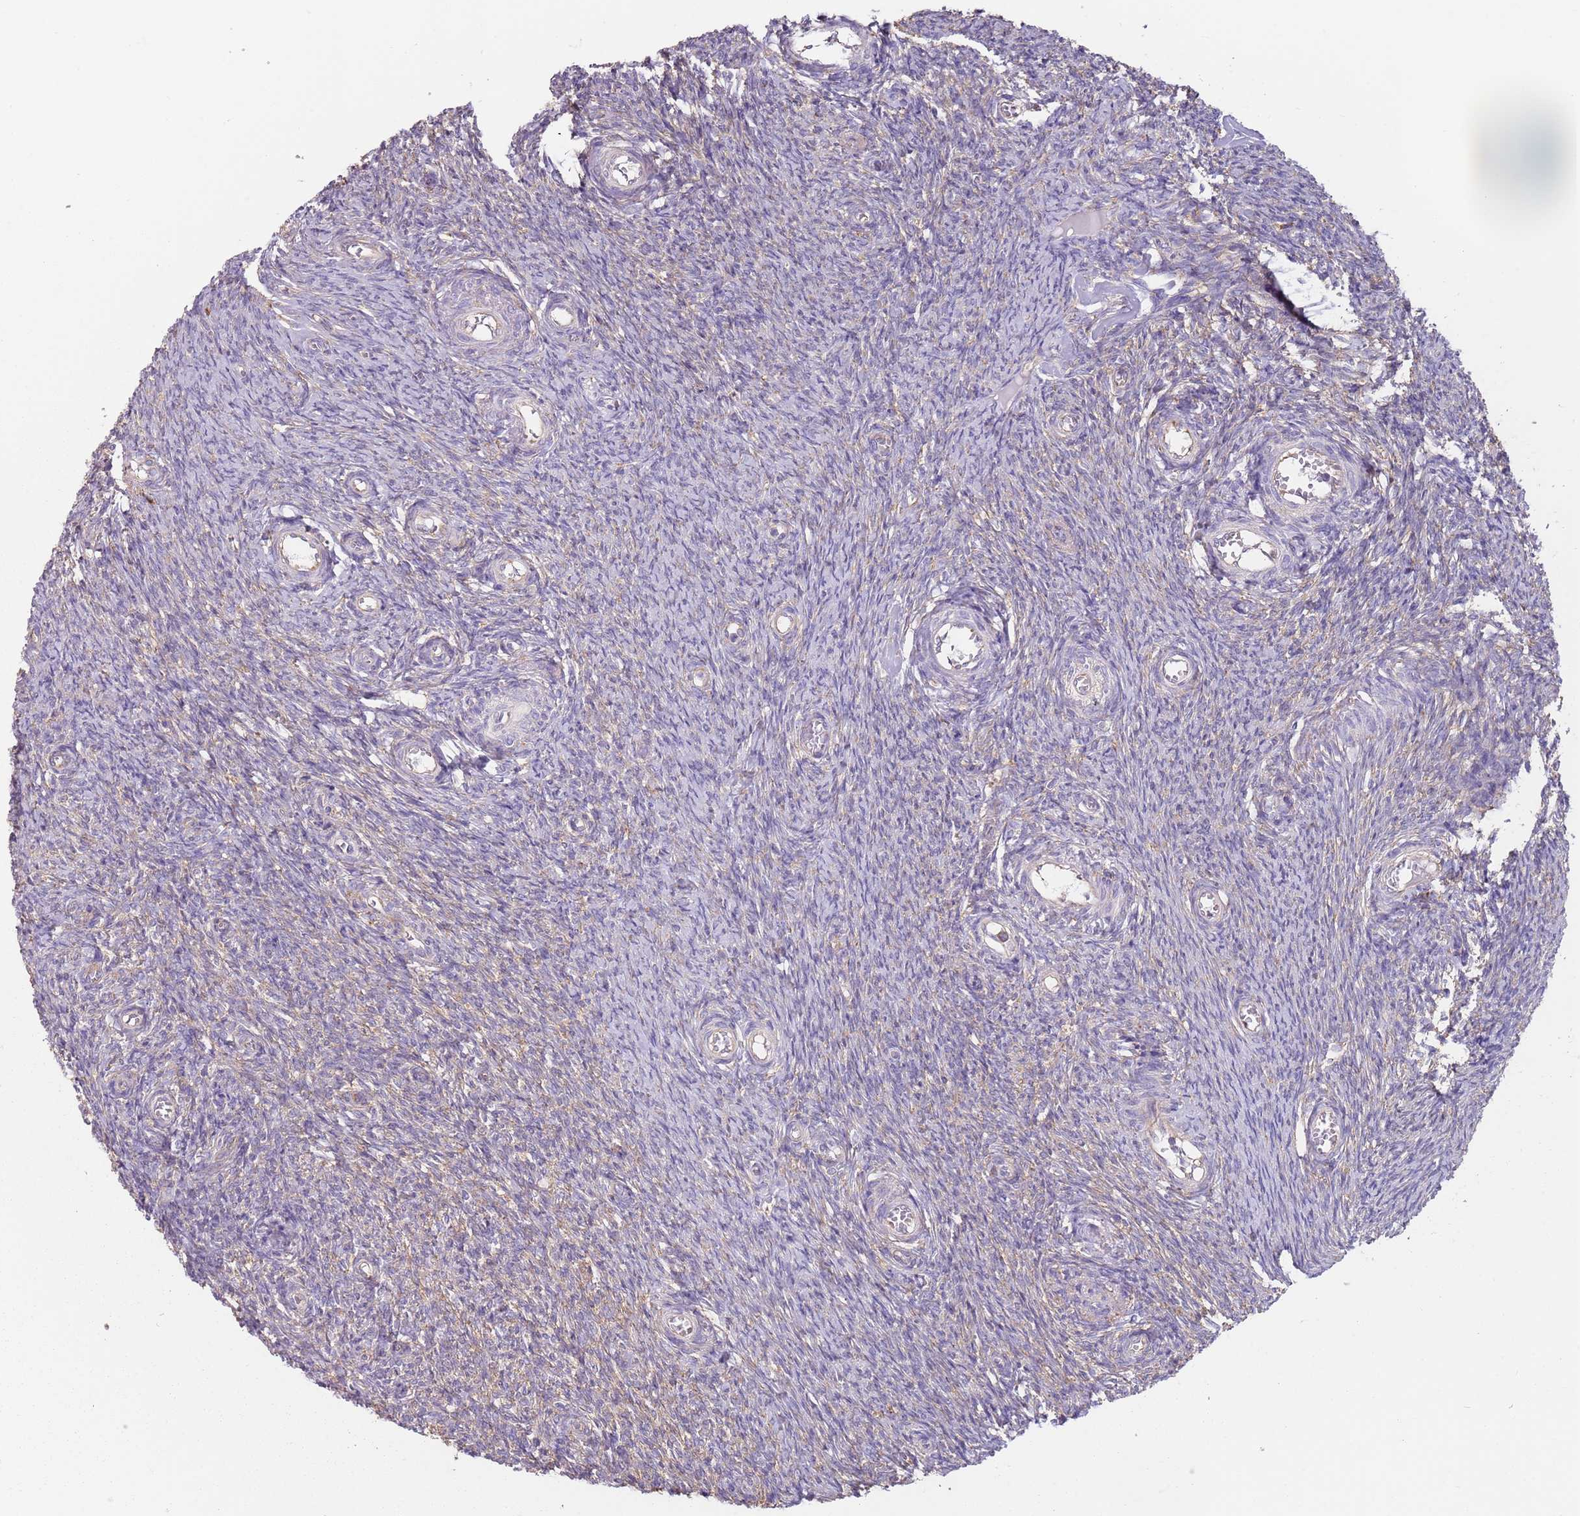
{"staining": {"intensity": "negative", "quantity": "none", "location": "none"}, "tissue": "ovary", "cell_type": "Ovarian stroma cells", "image_type": "normal", "snomed": [{"axis": "morphology", "description": "Normal tissue, NOS"}, {"axis": "topography", "description": "Ovary"}], "caption": "Micrograph shows no significant protein expression in ovarian stroma cells of unremarkable ovary. The staining is performed using DAB (3,3'-diaminobenzidine) brown chromogen with nuclei counter-stained in using hematoxylin.", "gene": "RPL17", "patient": {"sex": "female", "age": 44}}